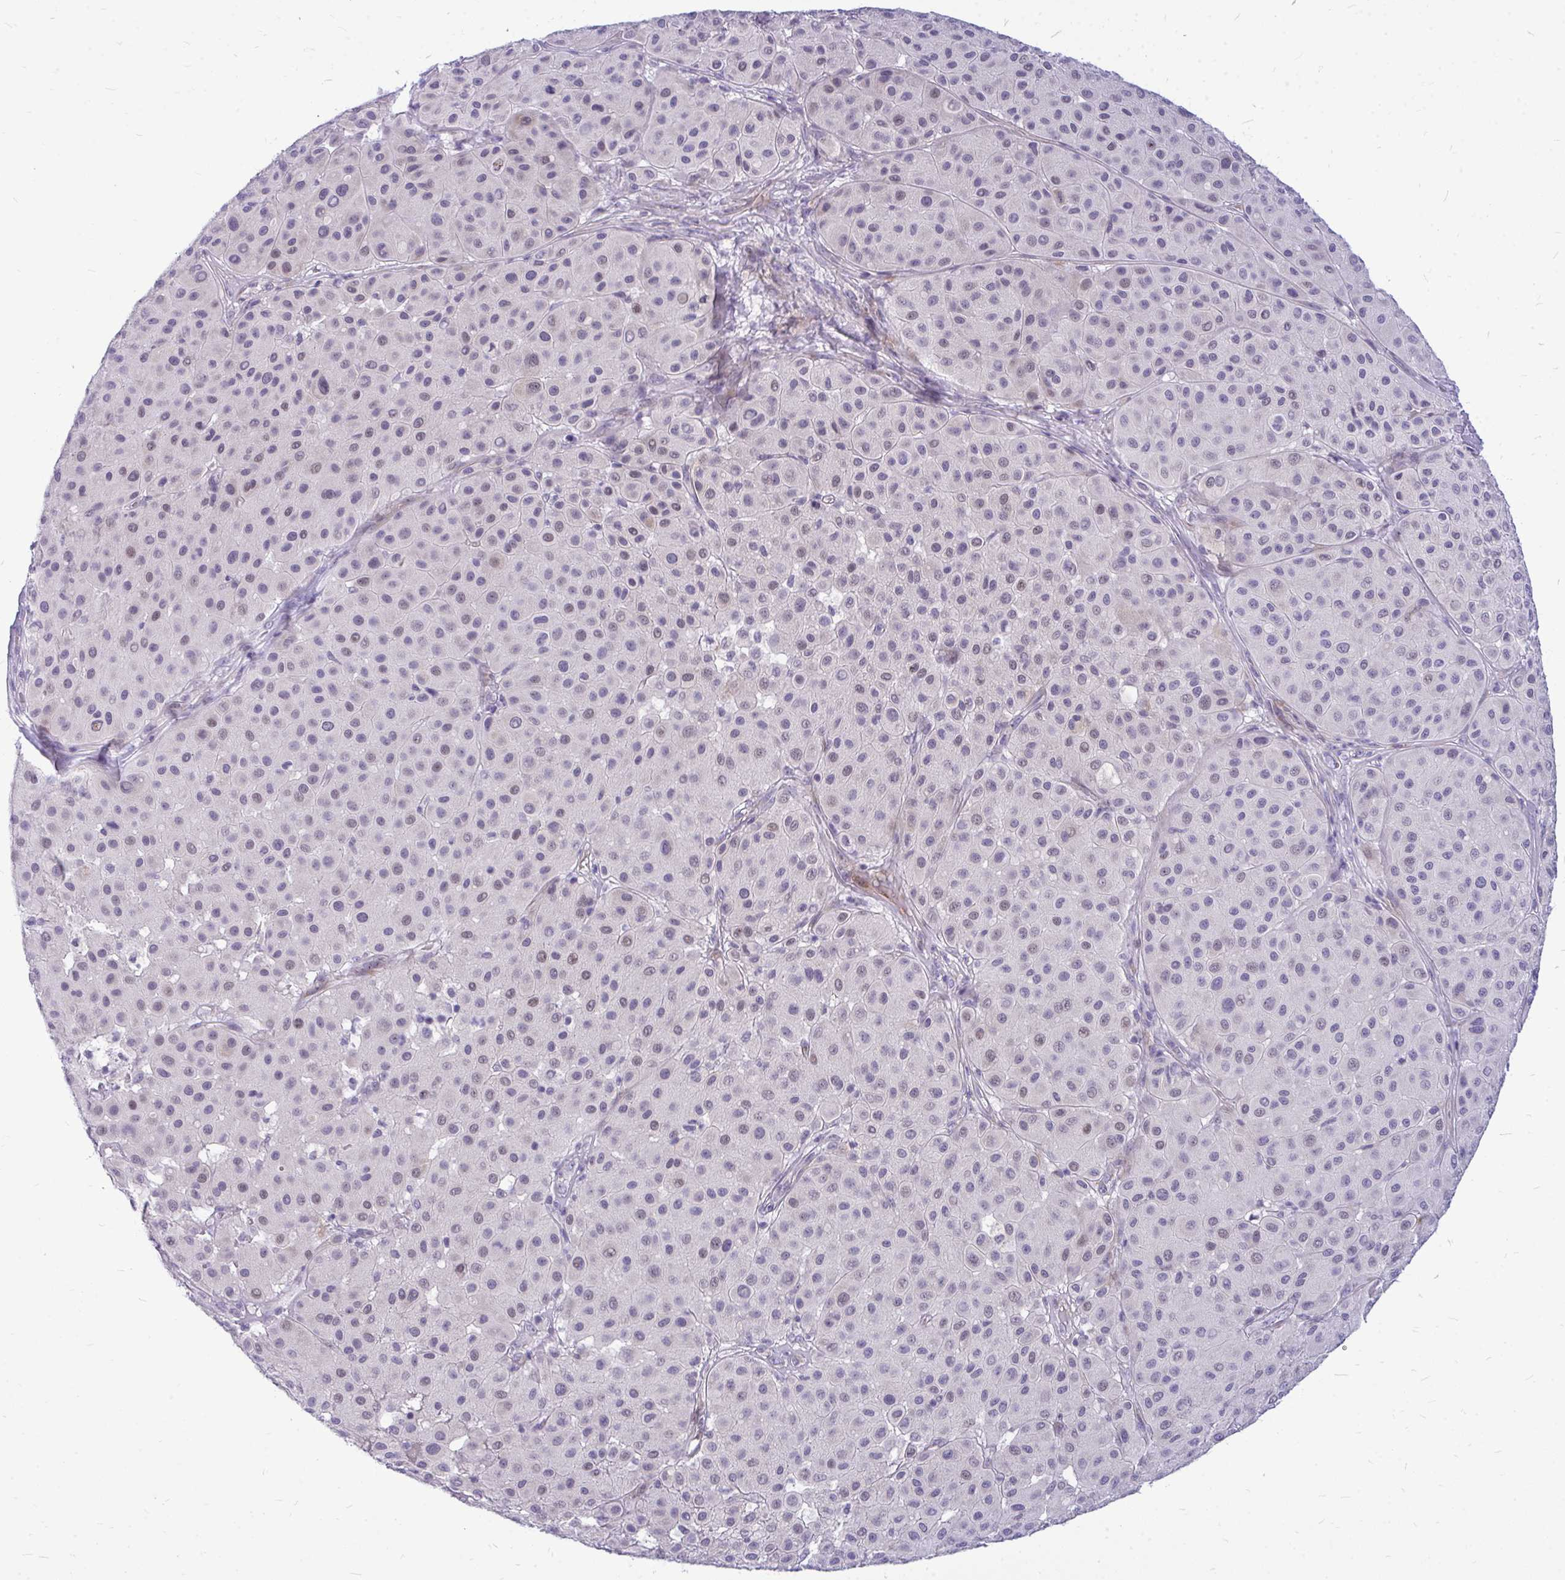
{"staining": {"intensity": "negative", "quantity": "none", "location": "none"}, "tissue": "melanoma", "cell_type": "Tumor cells", "image_type": "cancer", "snomed": [{"axis": "morphology", "description": "Malignant melanoma, Metastatic site"}, {"axis": "topography", "description": "Smooth muscle"}], "caption": "The histopathology image demonstrates no staining of tumor cells in melanoma.", "gene": "ZSCAN25", "patient": {"sex": "male", "age": 41}}